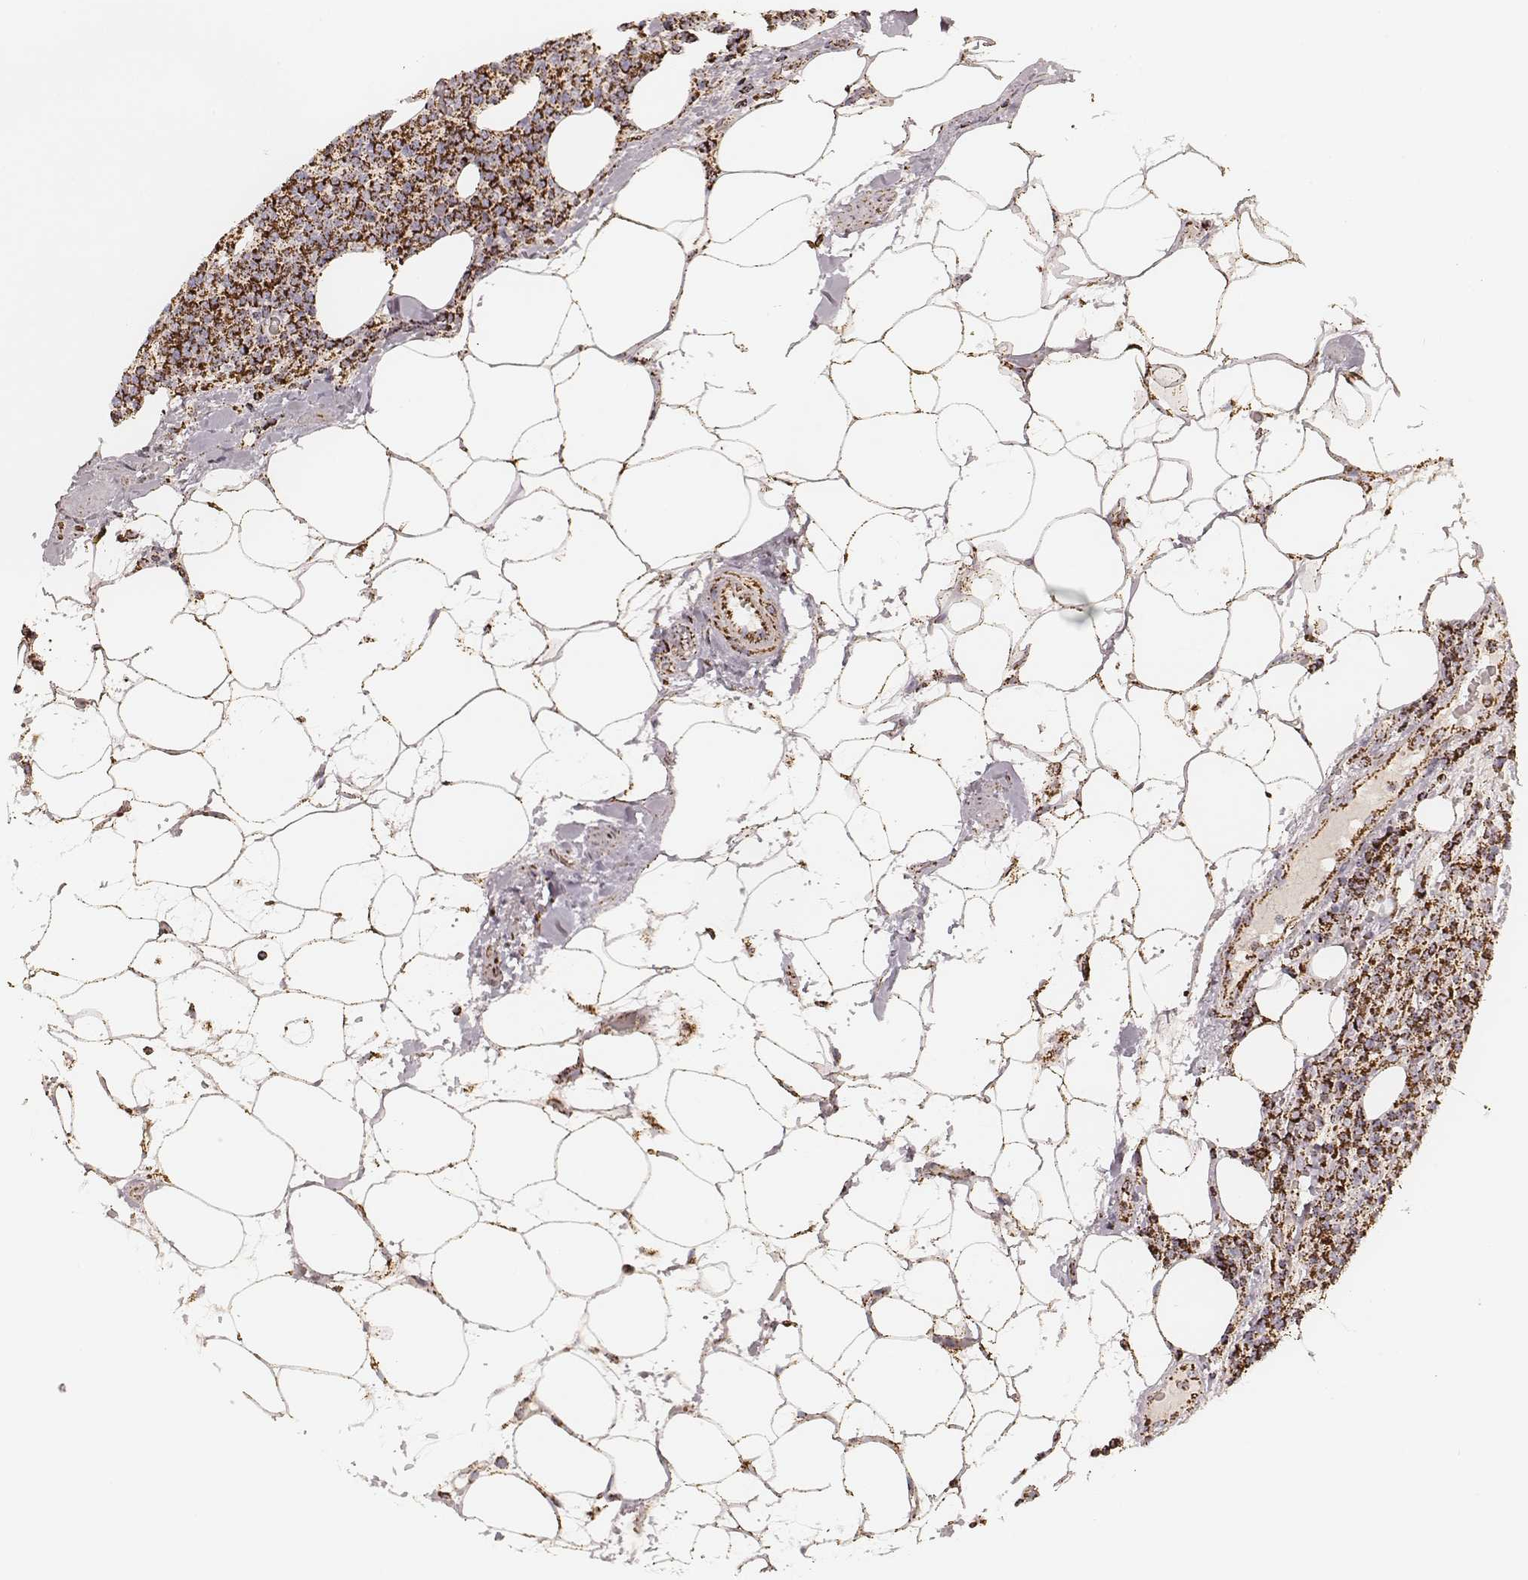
{"staining": {"intensity": "strong", "quantity": ">75%", "location": "cytoplasmic/membranous"}, "tissue": "lymphoma", "cell_type": "Tumor cells", "image_type": "cancer", "snomed": [{"axis": "morphology", "description": "Malignant lymphoma, non-Hodgkin's type, High grade"}, {"axis": "topography", "description": "Lymph node"}], "caption": "High-grade malignant lymphoma, non-Hodgkin's type stained with a protein marker reveals strong staining in tumor cells.", "gene": "CS", "patient": {"sex": "male", "age": 61}}